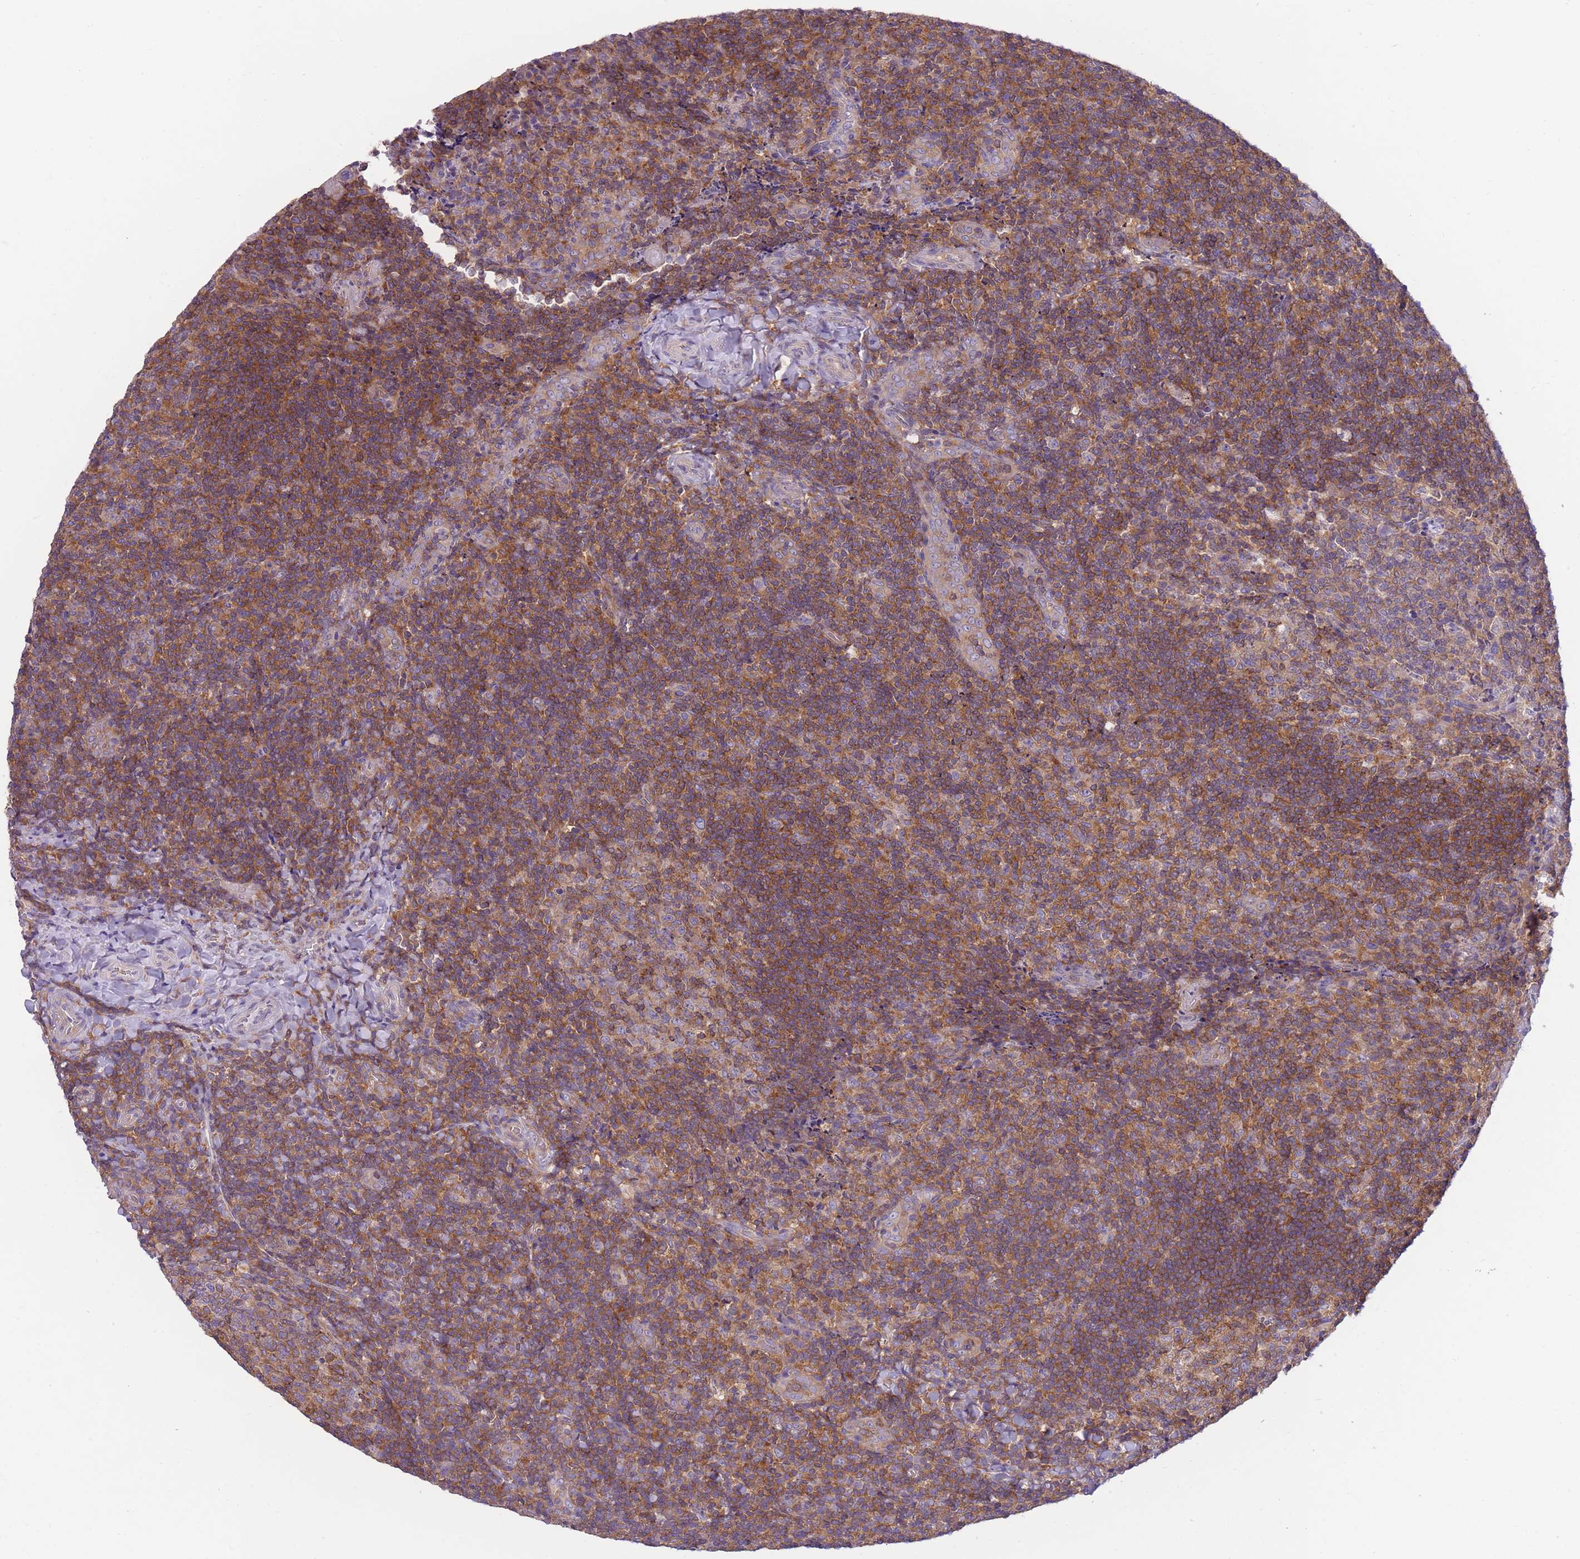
{"staining": {"intensity": "moderate", "quantity": "25%-75%", "location": "cytoplasmic/membranous"}, "tissue": "tonsil", "cell_type": "Germinal center cells", "image_type": "normal", "snomed": [{"axis": "morphology", "description": "Normal tissue, NOS"}, {"axis": "topography", "description": "Tonsil"}], "caption": "Immunohistochemical staining of normal tonsil demonstrates medium levels of moderate cytoplasmic/membranous staining in approximately 25%-75% of germinal center cells.", "gene": "PRKAR1A", "patient": {"sex": "male", "age": 17}}